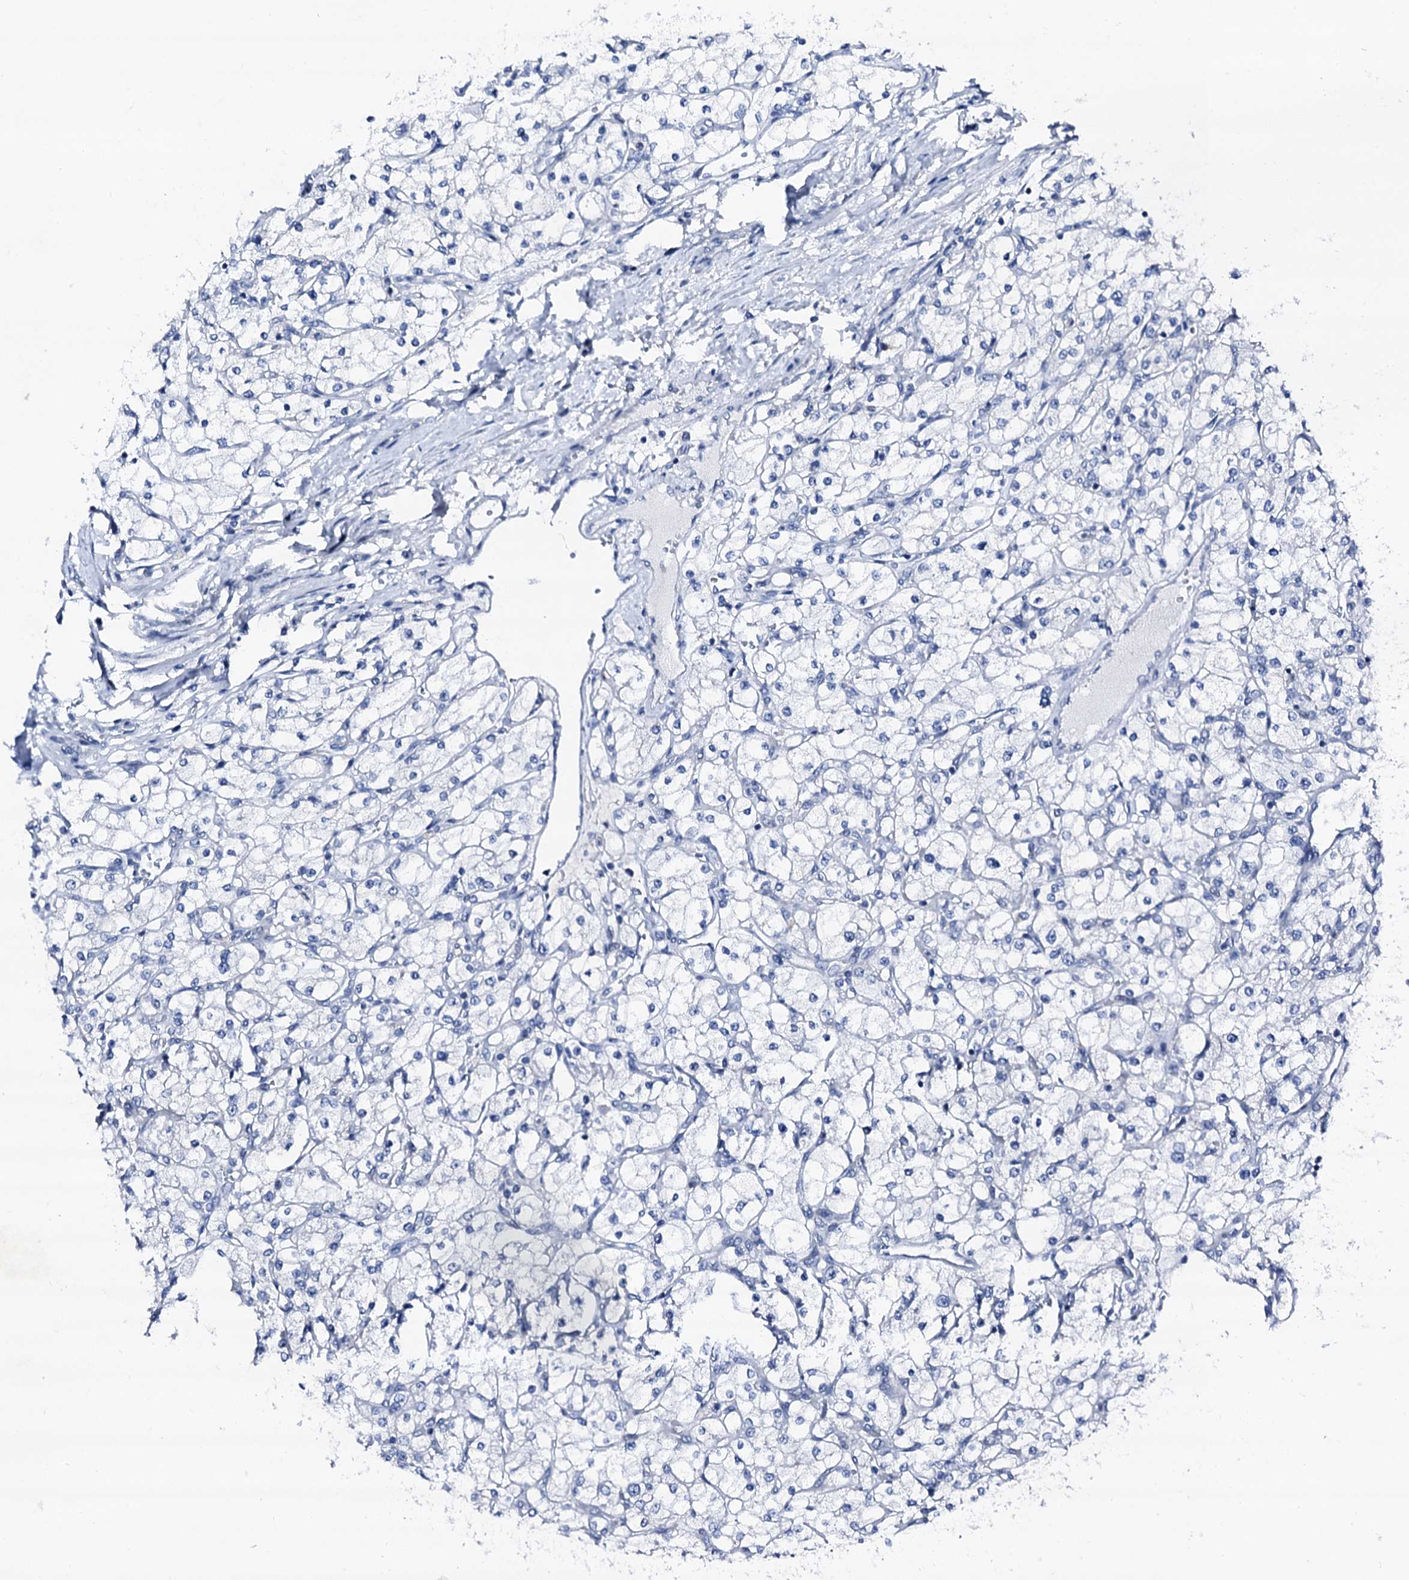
{"staining": {"intensity": "negative", "quantity": "none", "location": "none"}, "tissue": "renal cancer", "cell_type": "Tumor cells", "image_type": "cancer", "snomed": [{"axis": "morphology", "description": "Adenocarcinoma, NOS"}, {"axis": "topography", "description": "Kidney"}], "caption": "IHC of human renal cancer shows no positivity in tumor cells. Nuclei are stained in blue.", "gene": "TRAFD1", "patient": {"sex": "male", "age": 80}}